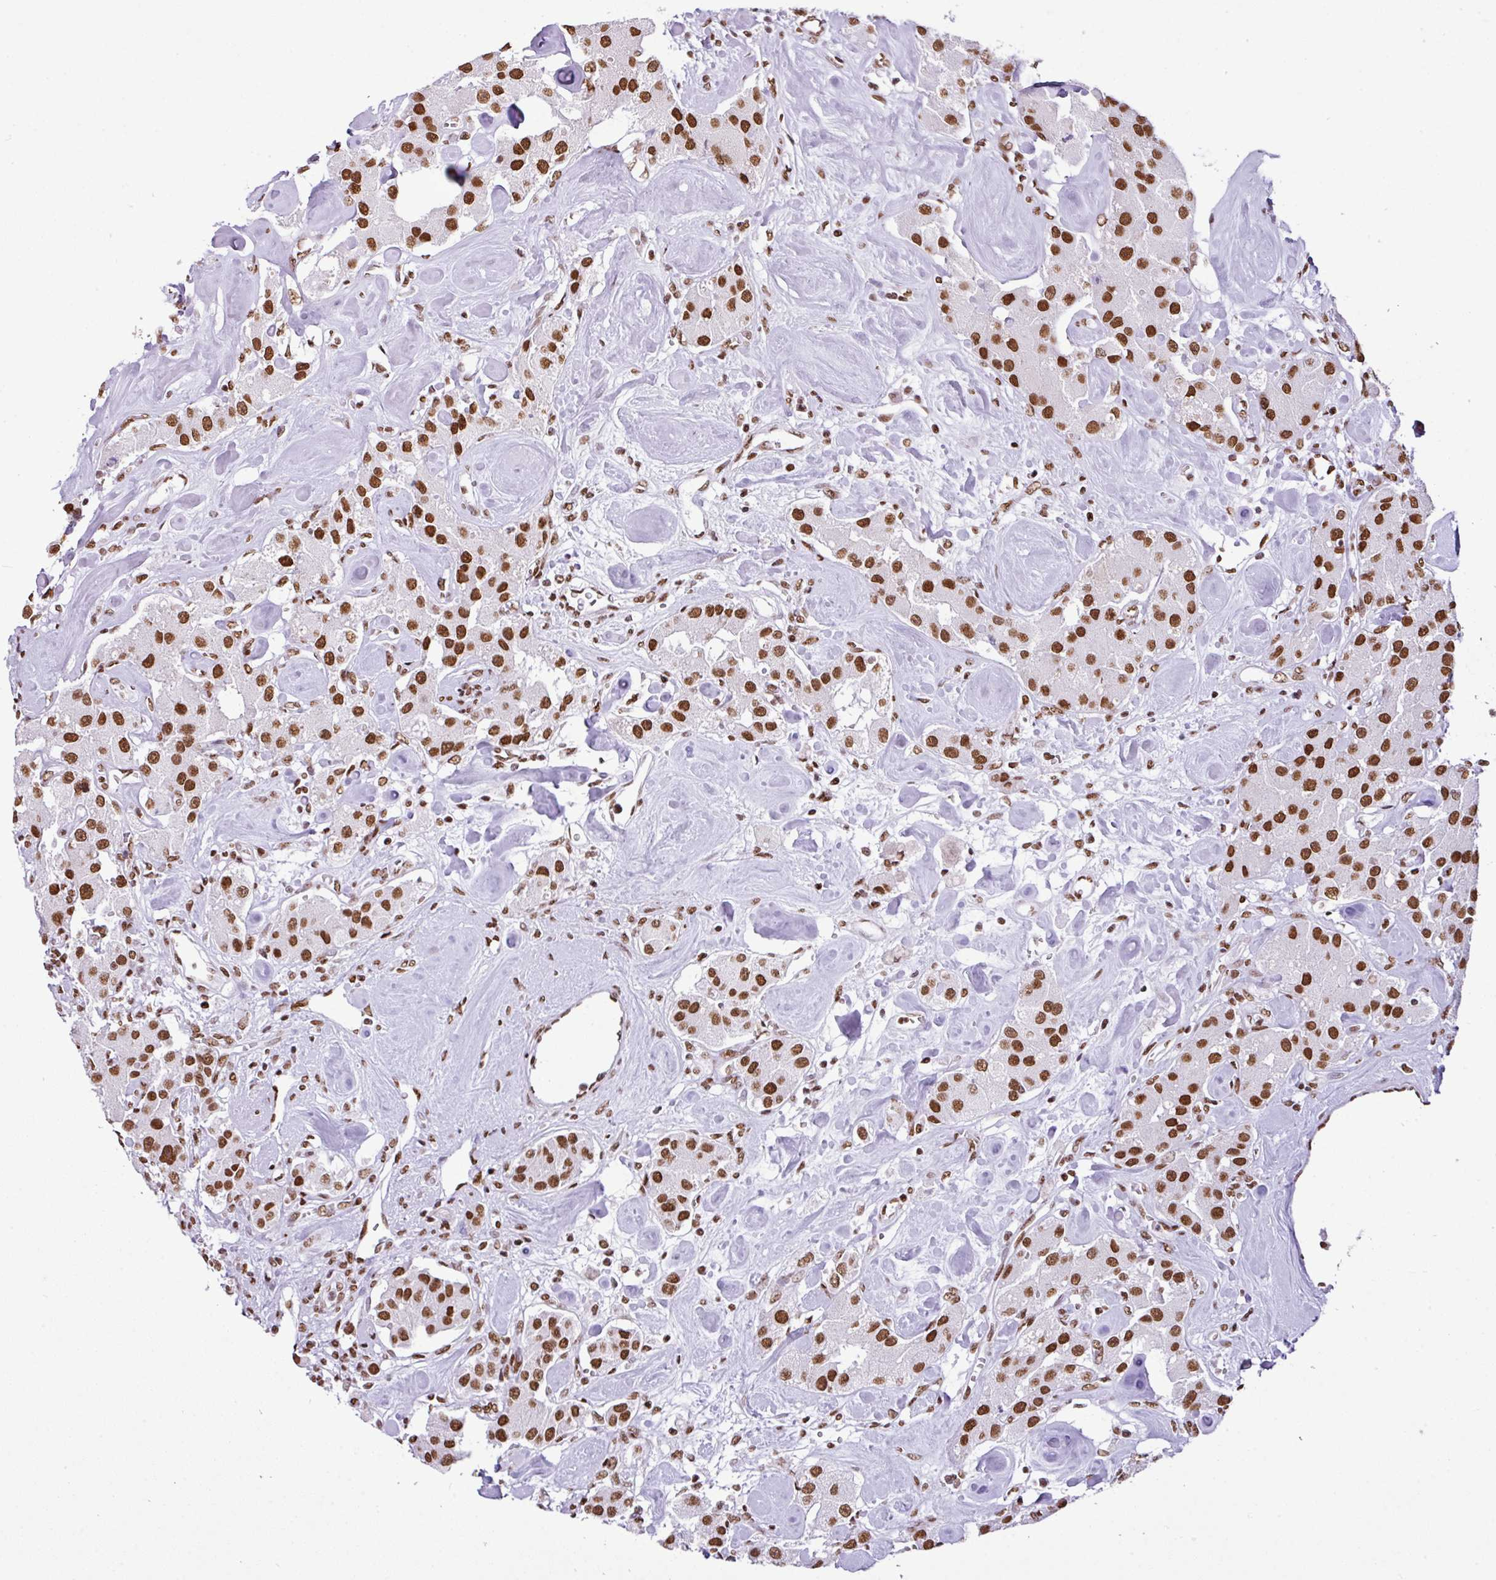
{"staining": {"intensity": "moderate", "quantity": ">75%", "location": "nuclear"}, "tissue": "carcinoid", "cell_type": "Tumor cells", "image_type": "cancer", "snomed": [{"axis": "morphology", "description": "Carcinoid, malignant, NOS"}, {"axis": "topography", "description": "Pancreas"}], "caption": "Carcinoid tissue exhibits moderate nuclear positivity in approximately >75% of tumor cells, visualized by immunohistochemistry. Nuclei are stained in blue.", "gene": "RARG", "patient": {"sex": "male", "age": 41}}